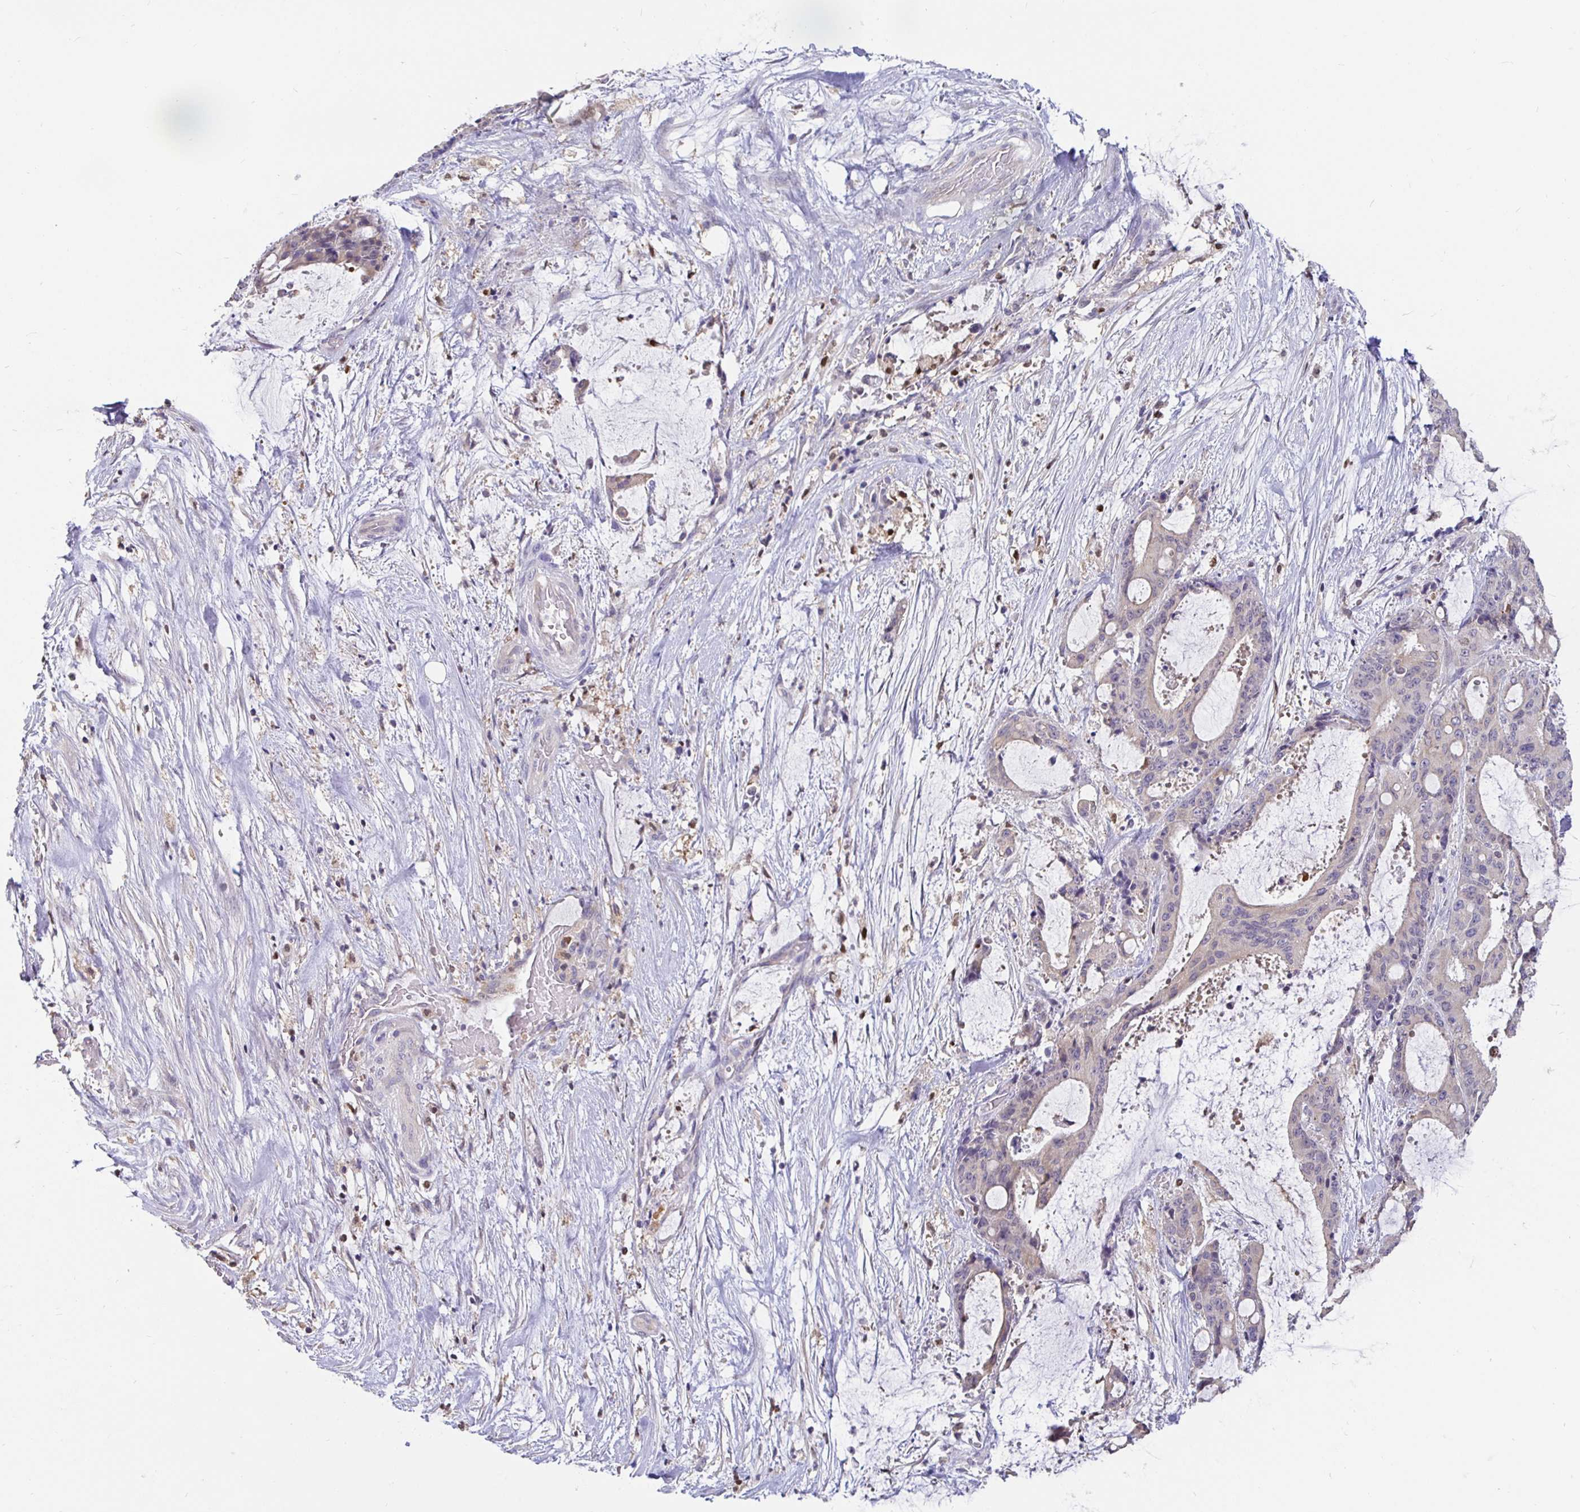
{"staining": {"intensity": "negative", "quantity": "none", "location": "none"}, "tissue": "liver cancer", "cell_type": "Tumor cells", "image_type": "cancer", "snomed": [{"axis": "morphology", "description": "Normal tissue, NOS"}, {"axis": "morphology", "description": "Cholangiocarcinoma"}, {"axis": "topography", "description": "Liver"}, {"axis": "topography", "description": "Peripheral nerve tissue"}], "caption": "This micrograph is of cholangiocarcinoma (liver) stained with IHC to label a protein in brown with the nuclei are counter-stained blue. There is no positivity in tumor cells. (DAB (3,3'-diaminobenzidine) immunohistochemistry (IHC) visualized using brightfield microscopy, high magnification).", "gene": "SATB1", "patient": {"sex": "female", "age": 73}}